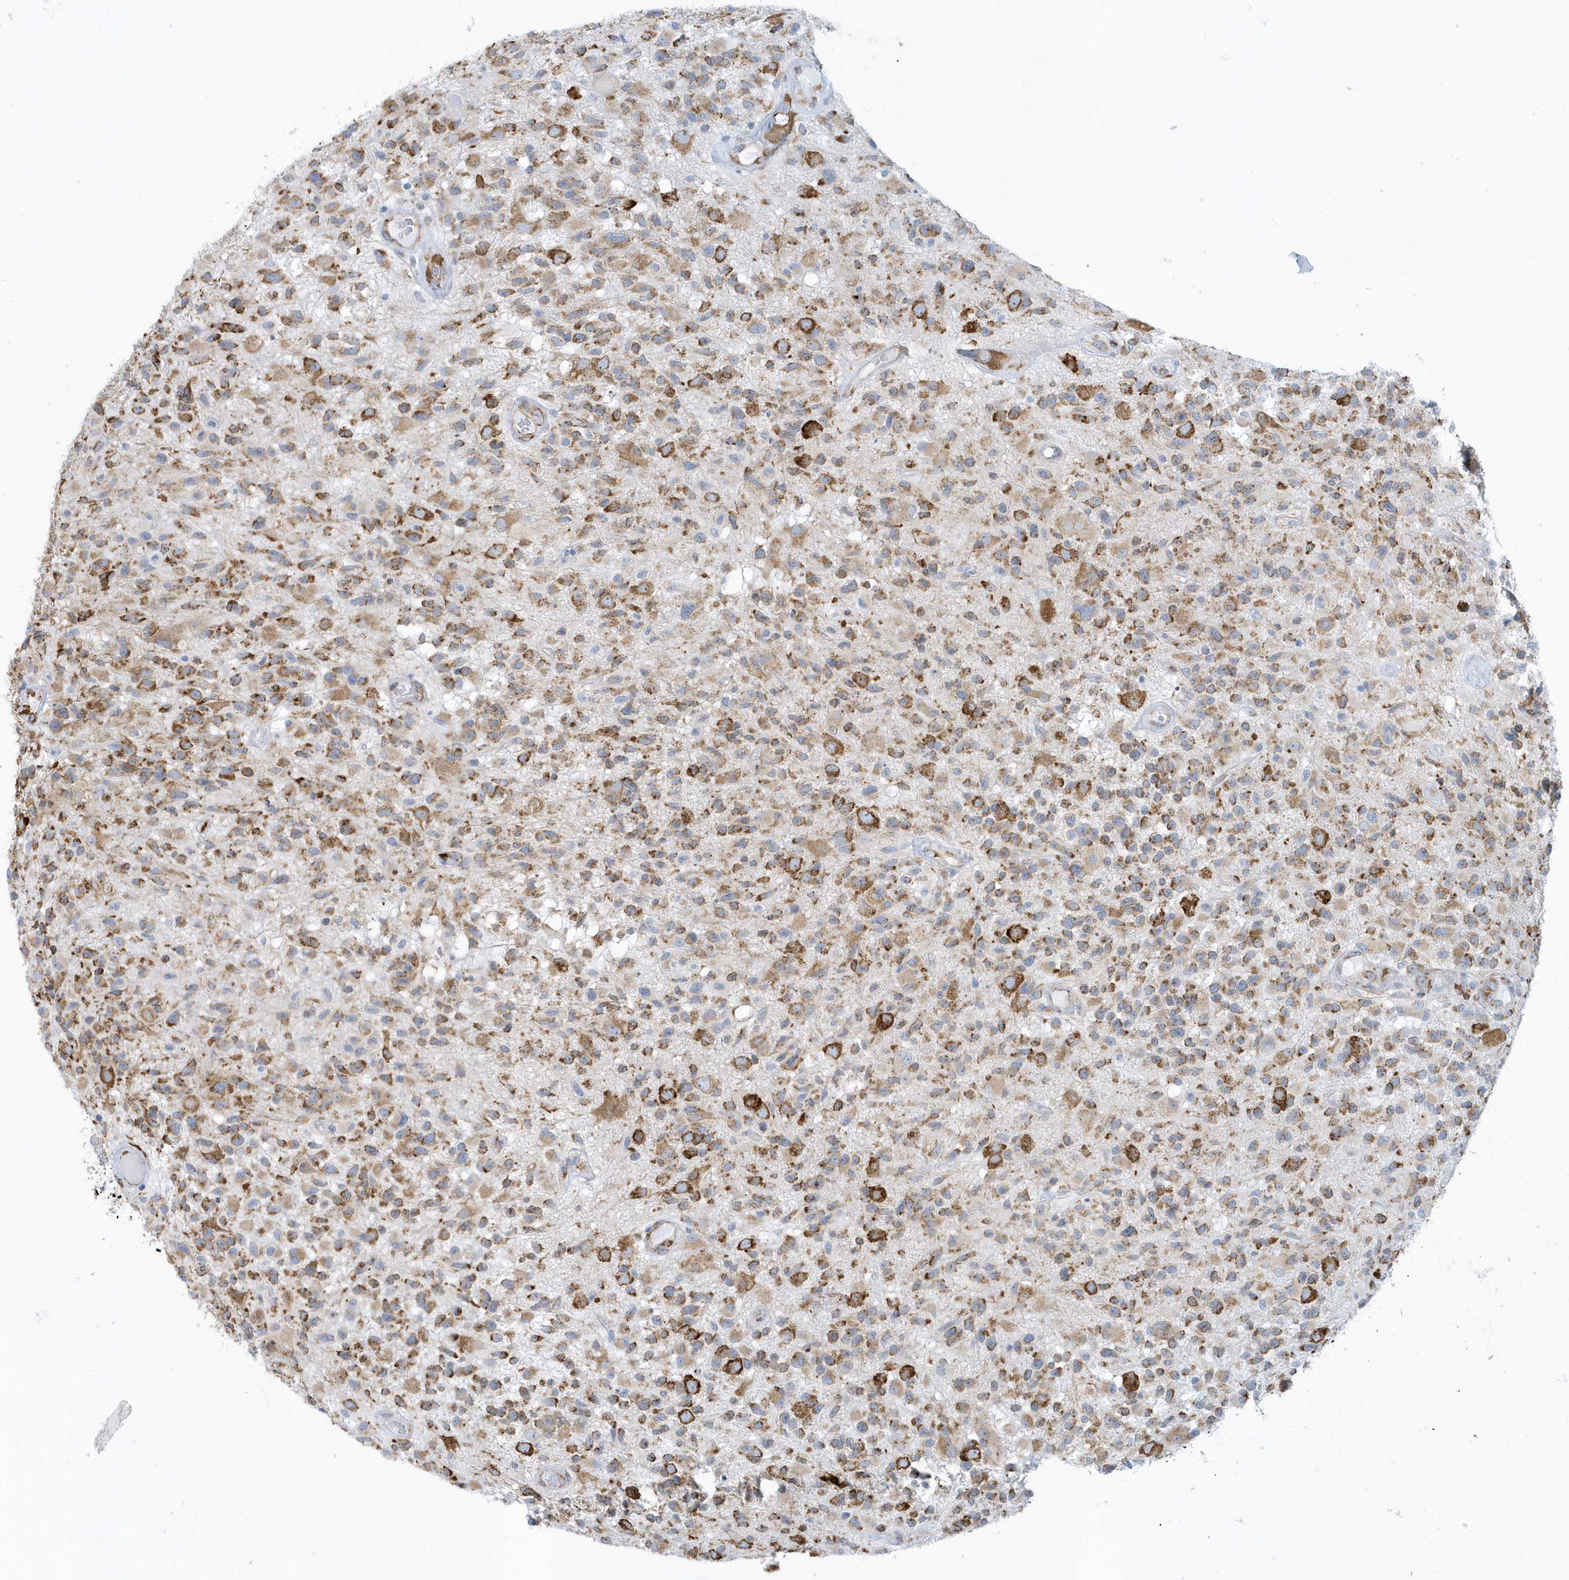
{"staining": {"intensity": "moderate", "quantity": ">75%", "location": "cytoplasmic/membranous"}, "tissue": "glioma", "cell_type": "Tumor cells", "image_type": "cancer", "snomed": [{"axis": "morphology", "description": "Glioma, malignant, High grade"}, {"axis": "morphology", "description": "Glioblastoma, NOS"}, {"axis": "topography", "description": "Brain"}], "caption": "Immunohistochemical staining of glioma exhibits medium levels of moderate cytoplasmic/membranous protein staining in about >75% of tumor cells.", "gene": "DCAF1", "patient": {"sex": "male", "age": 60}}